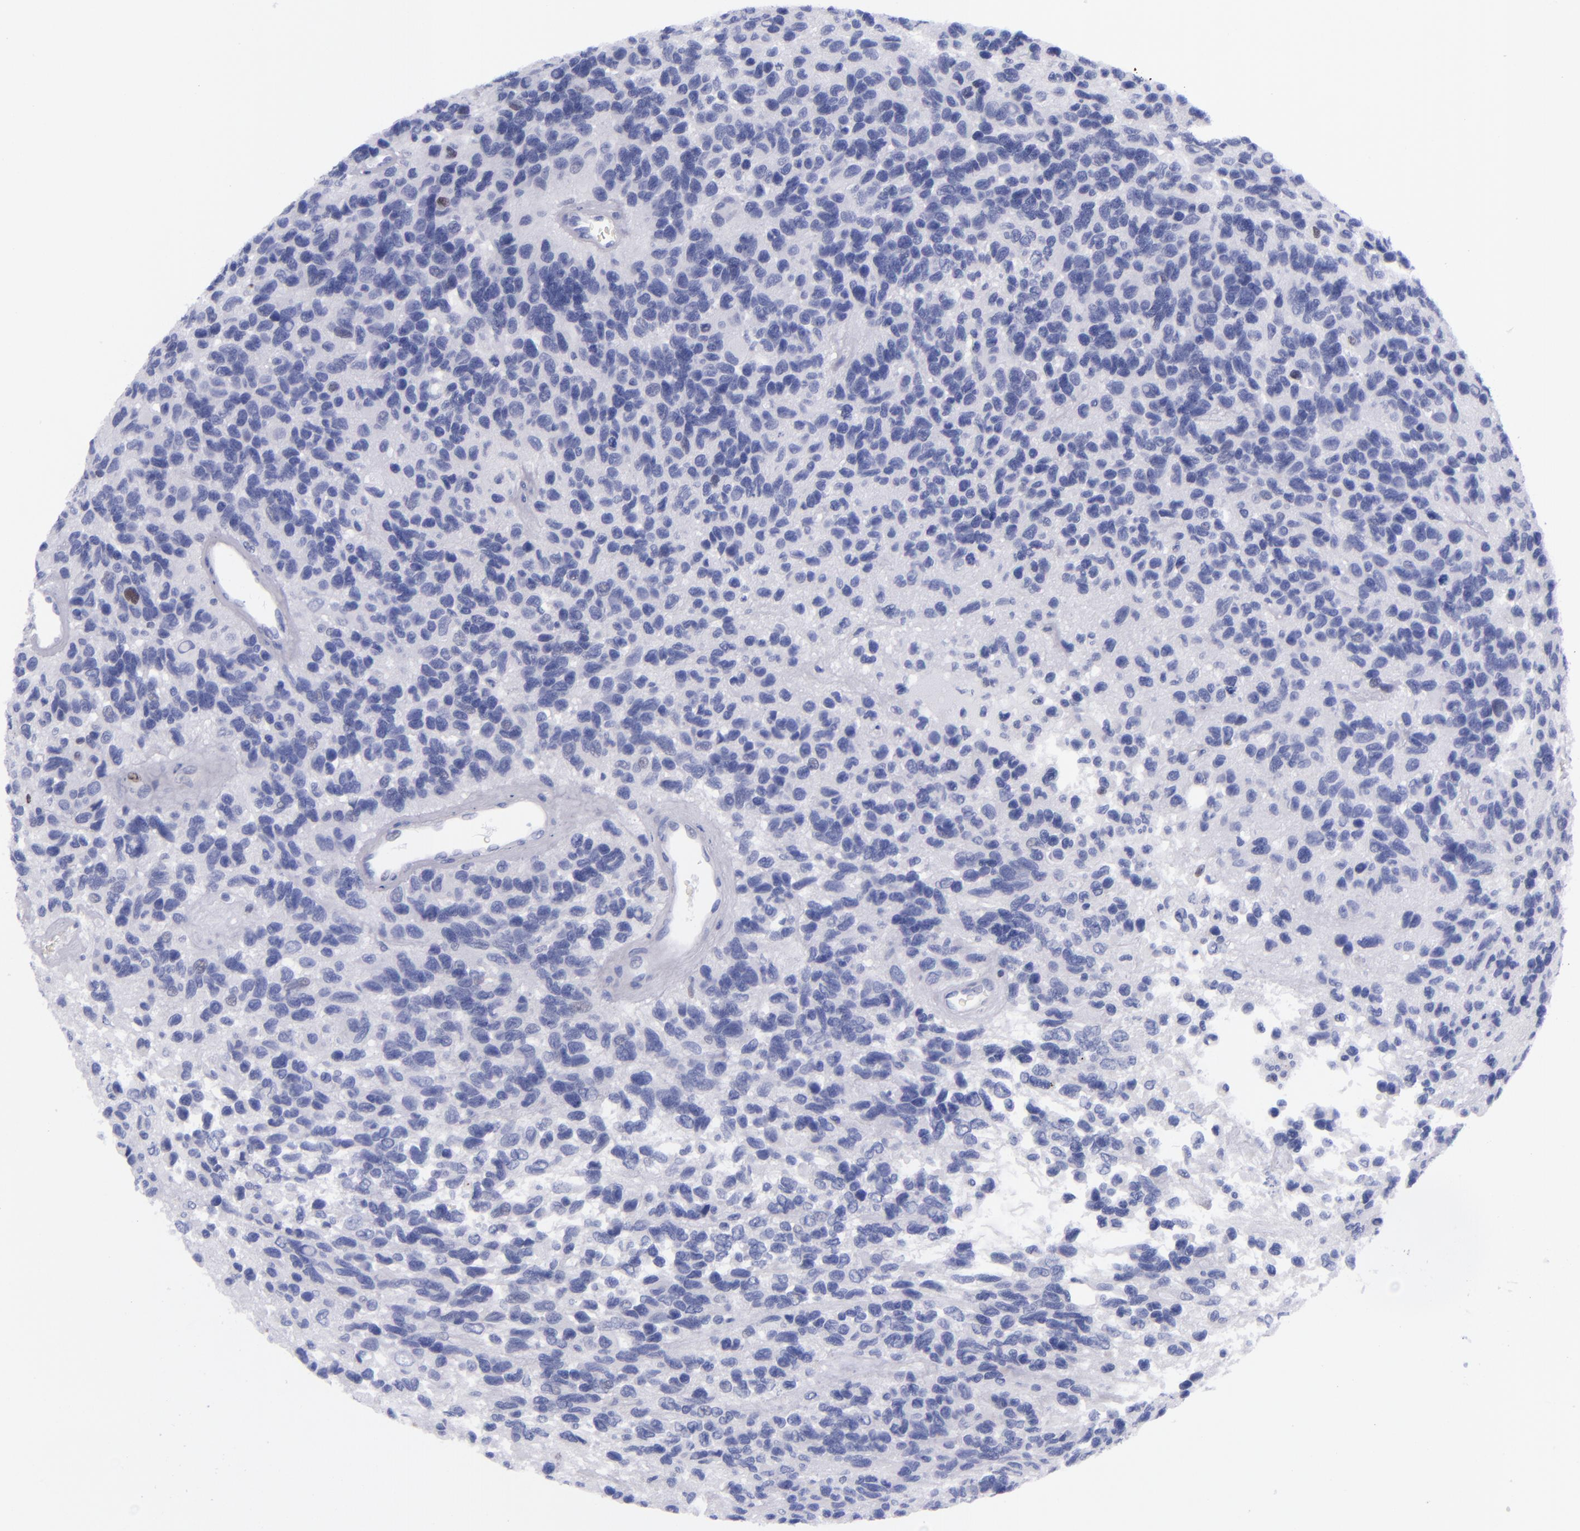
{"staining": {"intensity": "negative", "quantity": "none", "location": "none"}, "tissue": "glioma", "cell_type": "Tumor cells", "image_type": "cancer", "snomed": [{"axis": "morphology", "description": "Glioma, malignant, High grade"}, {"axis": "topography", "description": "Brain"}], "caption": "This is an immunohistochemistry (IHC) micrograph of human glioma. There is no positivity in tumor cells.", "gene": "MCM7", "patient": {"sex": "male", "age": 77}}